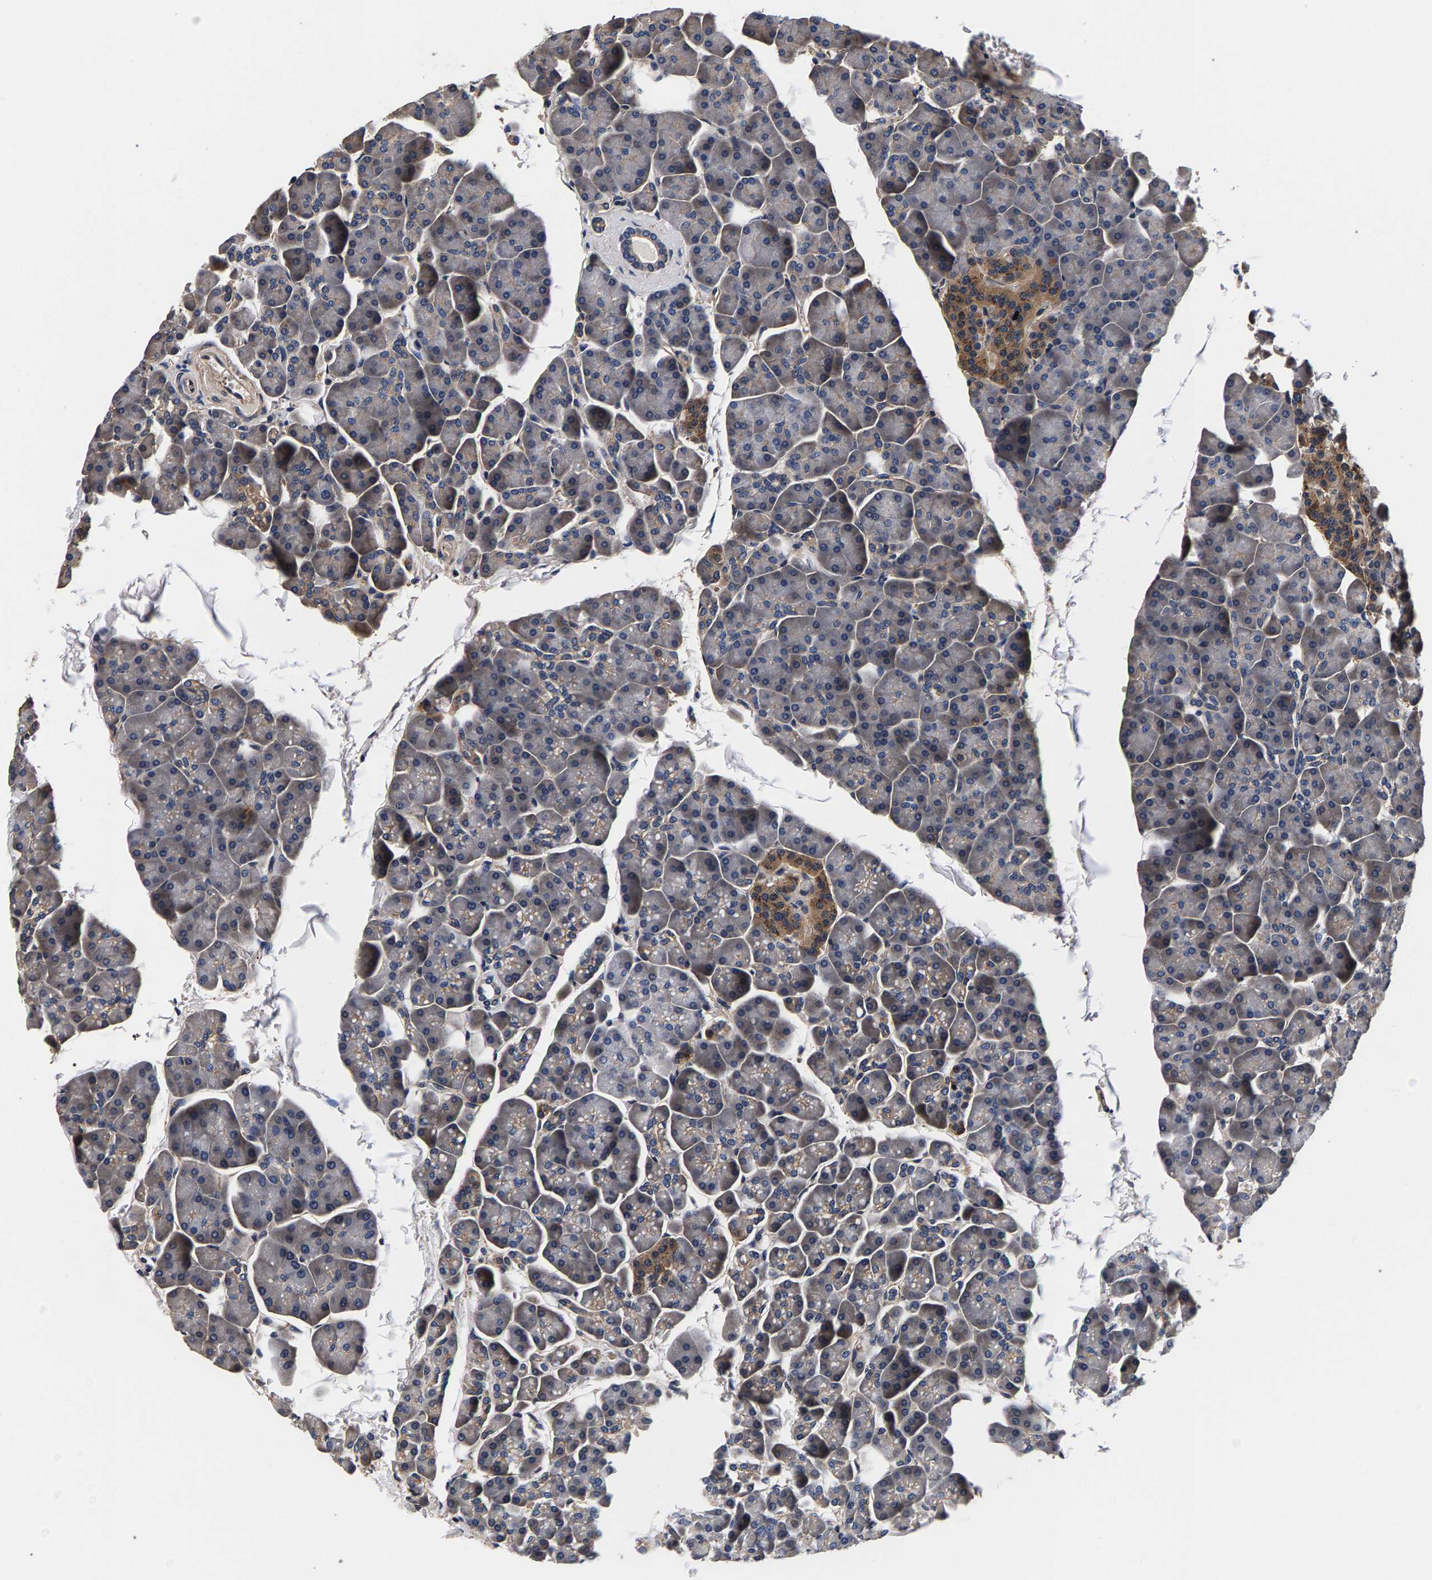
{"staining": {"intensity": "weak", "quantity": "<25%", "location": "cytoplasmic/membranous"}, "tissue": "pancreas", "cell_type": "Exocrine glandular cells", "image_type": "normal", "snomed": [{"axis": "morphology", "description": "Normal tissue, NOS"}, {"axis": "topography", "description": "Pancreas"}], "caption": "This histopathology image is of unremarkable pancreas stained with immunohistochemistry to label a protein in brown with the nuclei are counter-stained blue. There is no staining in exocrine glandular cells. The staining was performed using DAB (3,3'-diaminobenzidine) to visualize the protein expression in brown, while the nuclei were stained in blue with hematoxylin (Magnification: 20x).", "gene": "MARCHF7", "patient": {"sex": "male", "age": 35}}